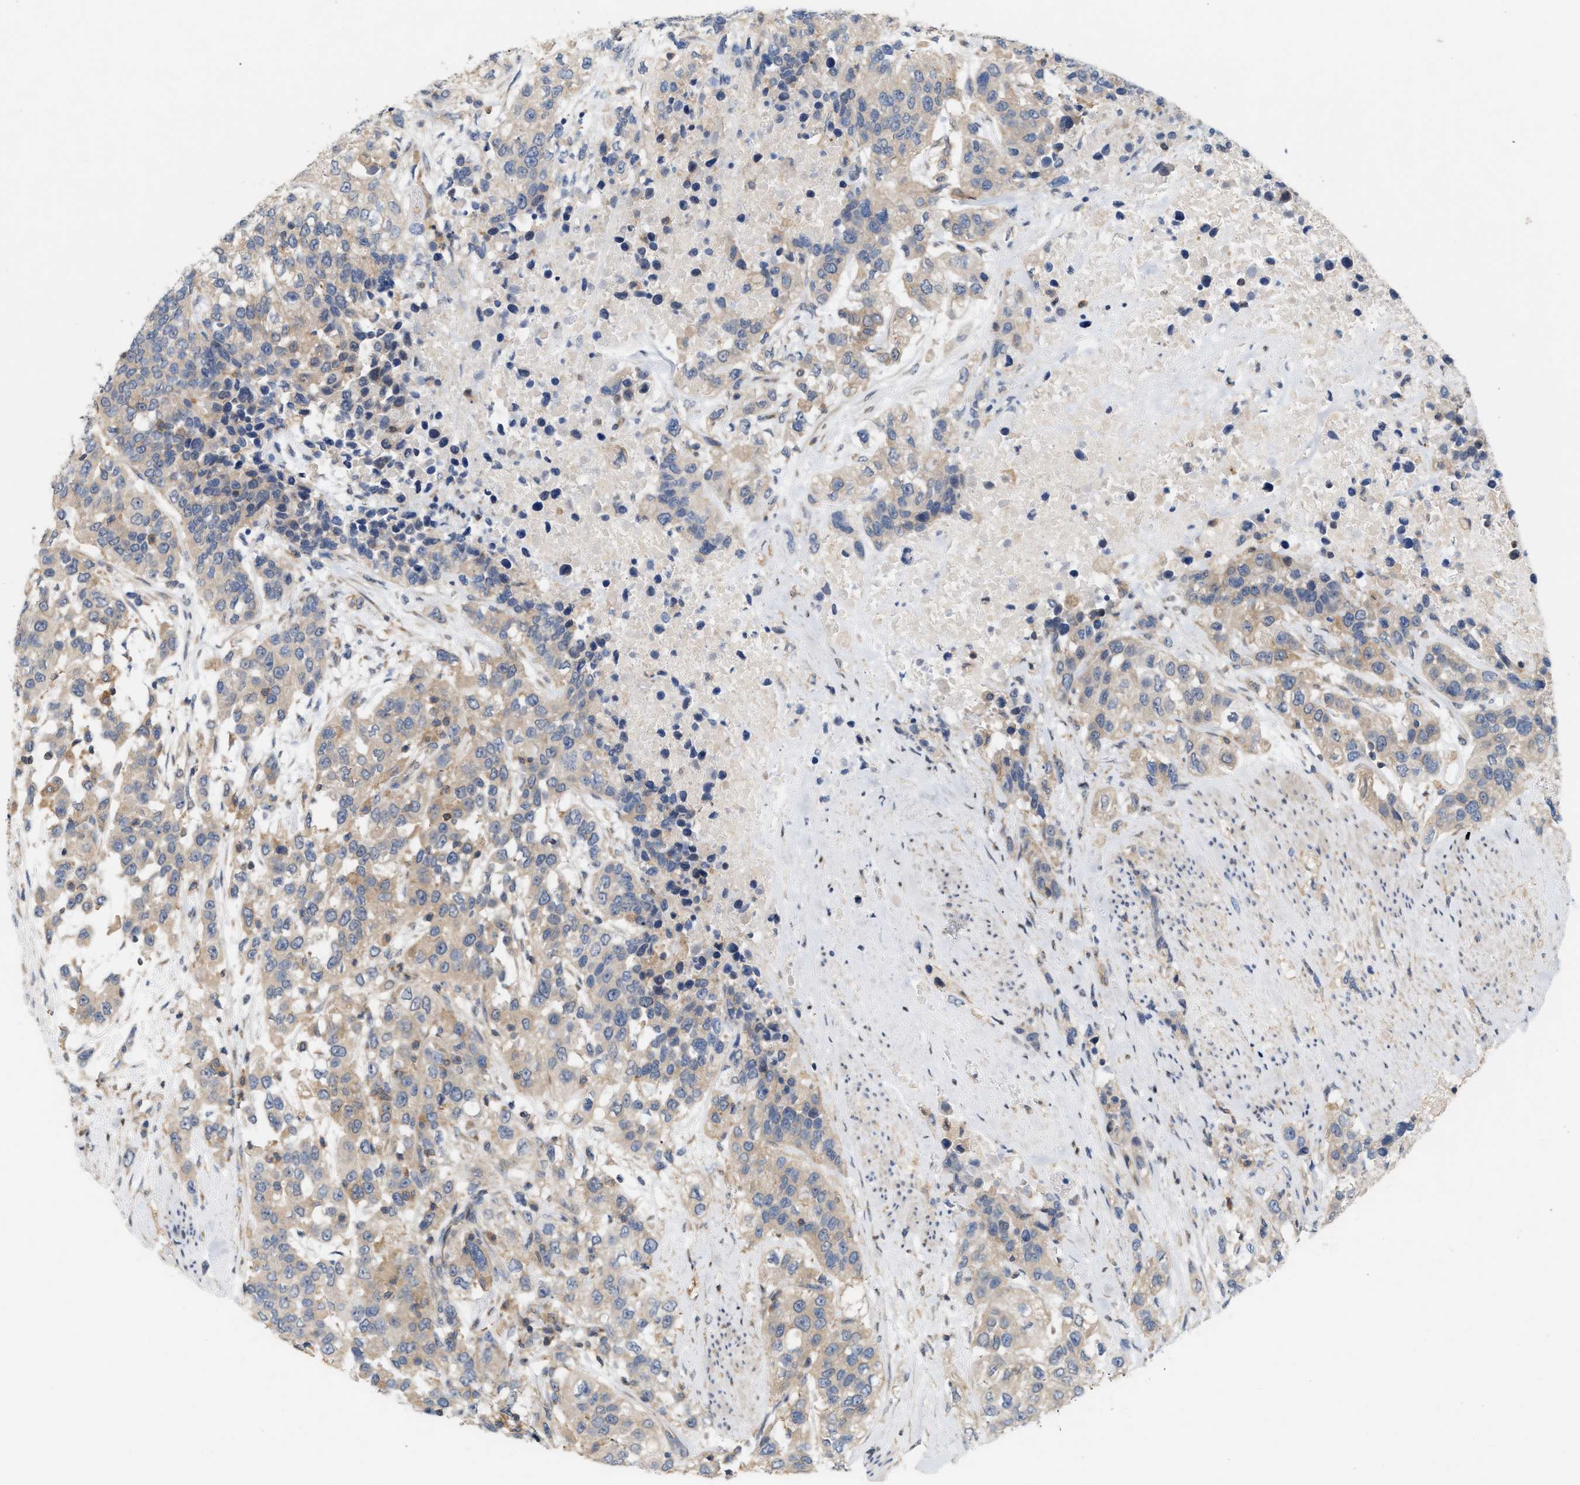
{"staining": {"intensity": "weak", "quantity": "25%-75%", "location": "cytoplasmic/membranous"}, "tissue": "urothelial cancer", "cell_type": "Tumor cells", "image_type": "cancer", "snomed": [{"axis": "morphology", "description": "Urothelial carcinoma, High grade"}, {"axis": "topography", "description": "Urinary bladder"}], "caption": "IHC staining of urothelial cancer, which exhibits low levels of weak cytoplasmic/membranous expression in approximately 25%-75% of tumor cells indicating weak cytoplasmic/membranous protein staining. The staining was performed using DAB (3,3'-diaminobenzidine) (brown) for protein detection and nuclei were counterstained in hematoxylin (blue).", "gene": "DBNL", "patient": {"sex": "female", "age": 80}}